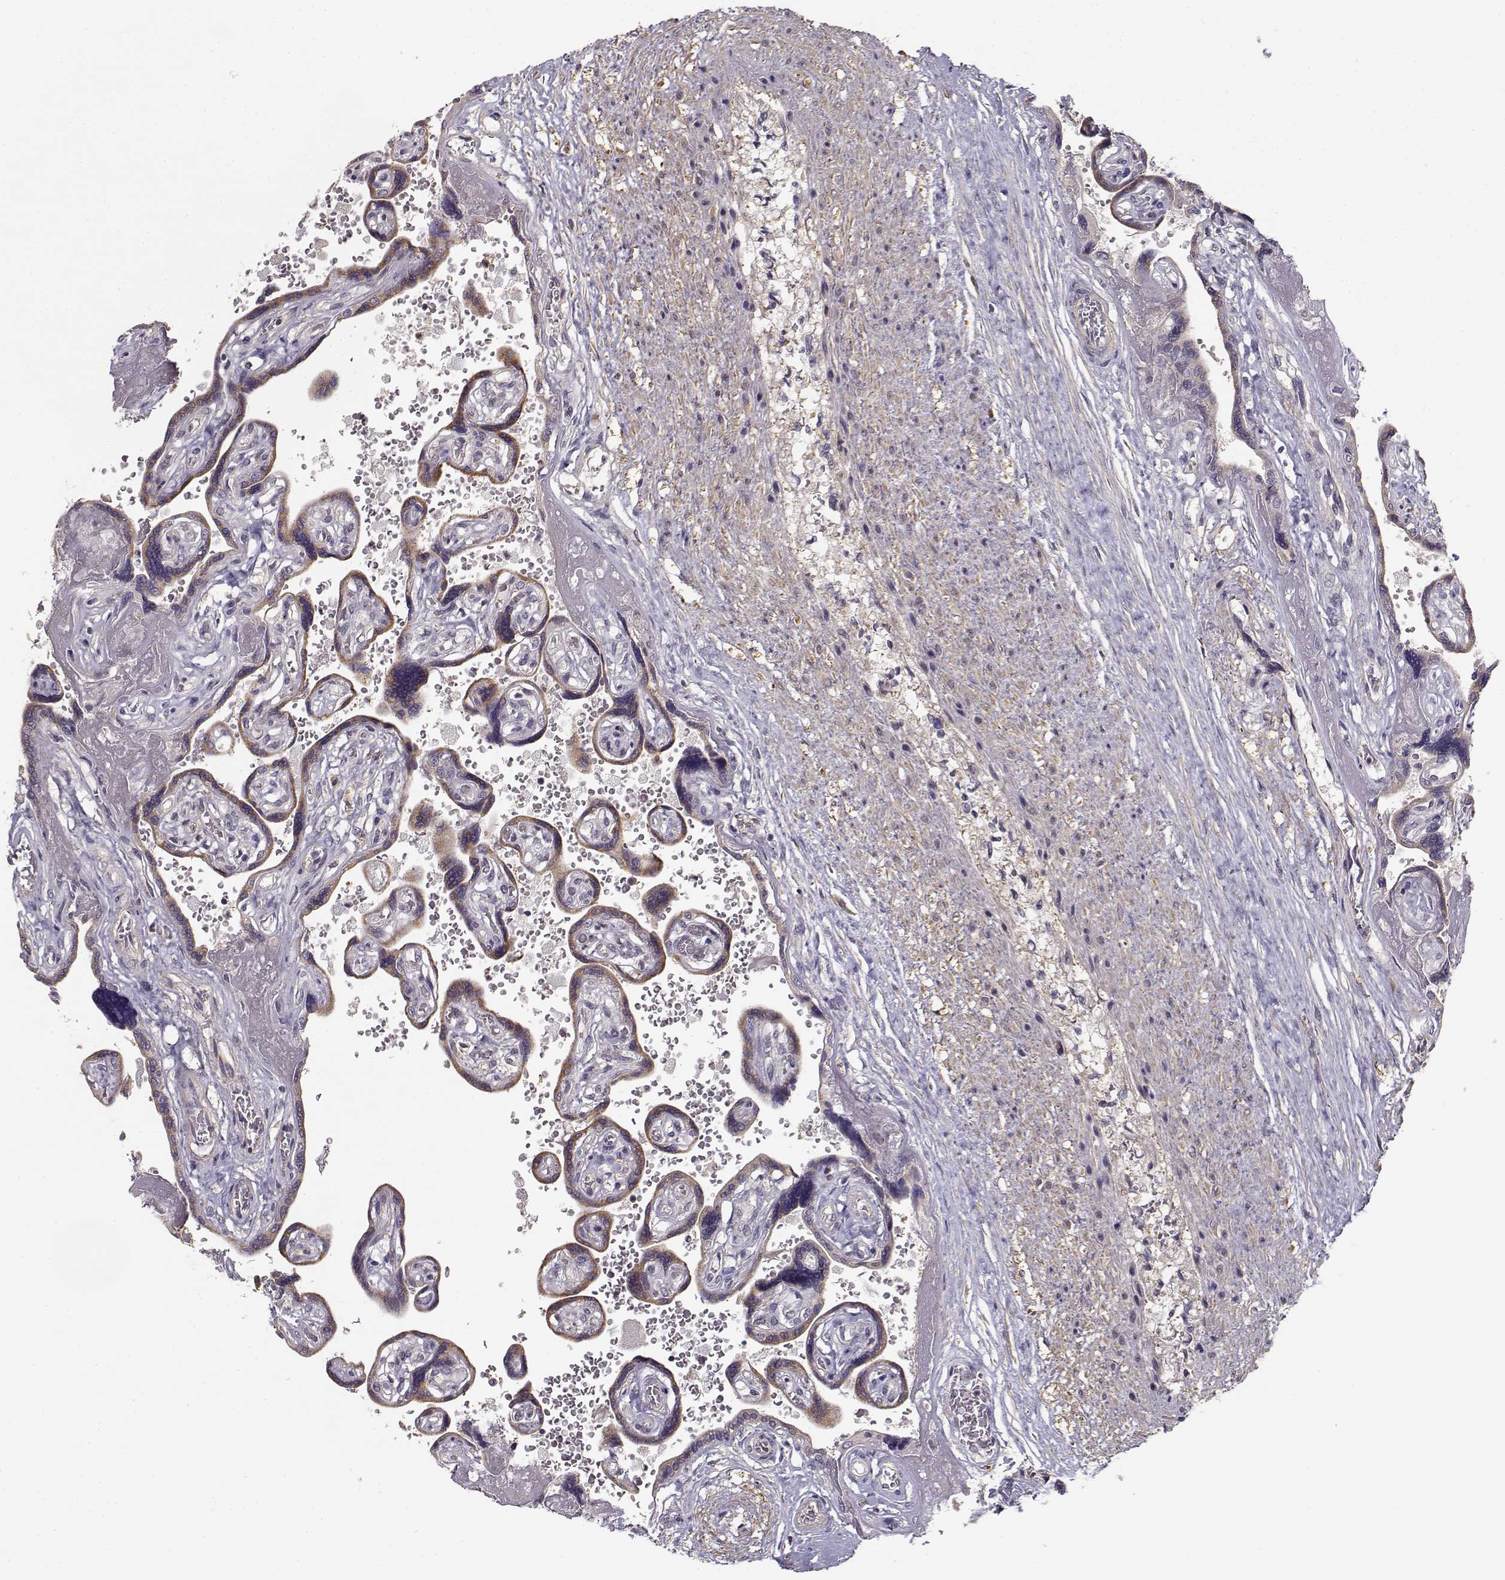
{"staining": {"intensity": "negative", "quantity": "none", "location": "none"}, "tissue": "placenta", "cell_type": "Decidual cells", "image_type": "normal", "snomed": [{"axis": "morphology", "description": "Normal tissue, NOS"}, {"axis": "topography", "description": "Placenta"}], "caption": "Immunohistochemical staining of normal human placenta reveals no significant staining in decidual cells.", "gene": "ENTPD8", "patient": {"sex": "female", "age": 32}}